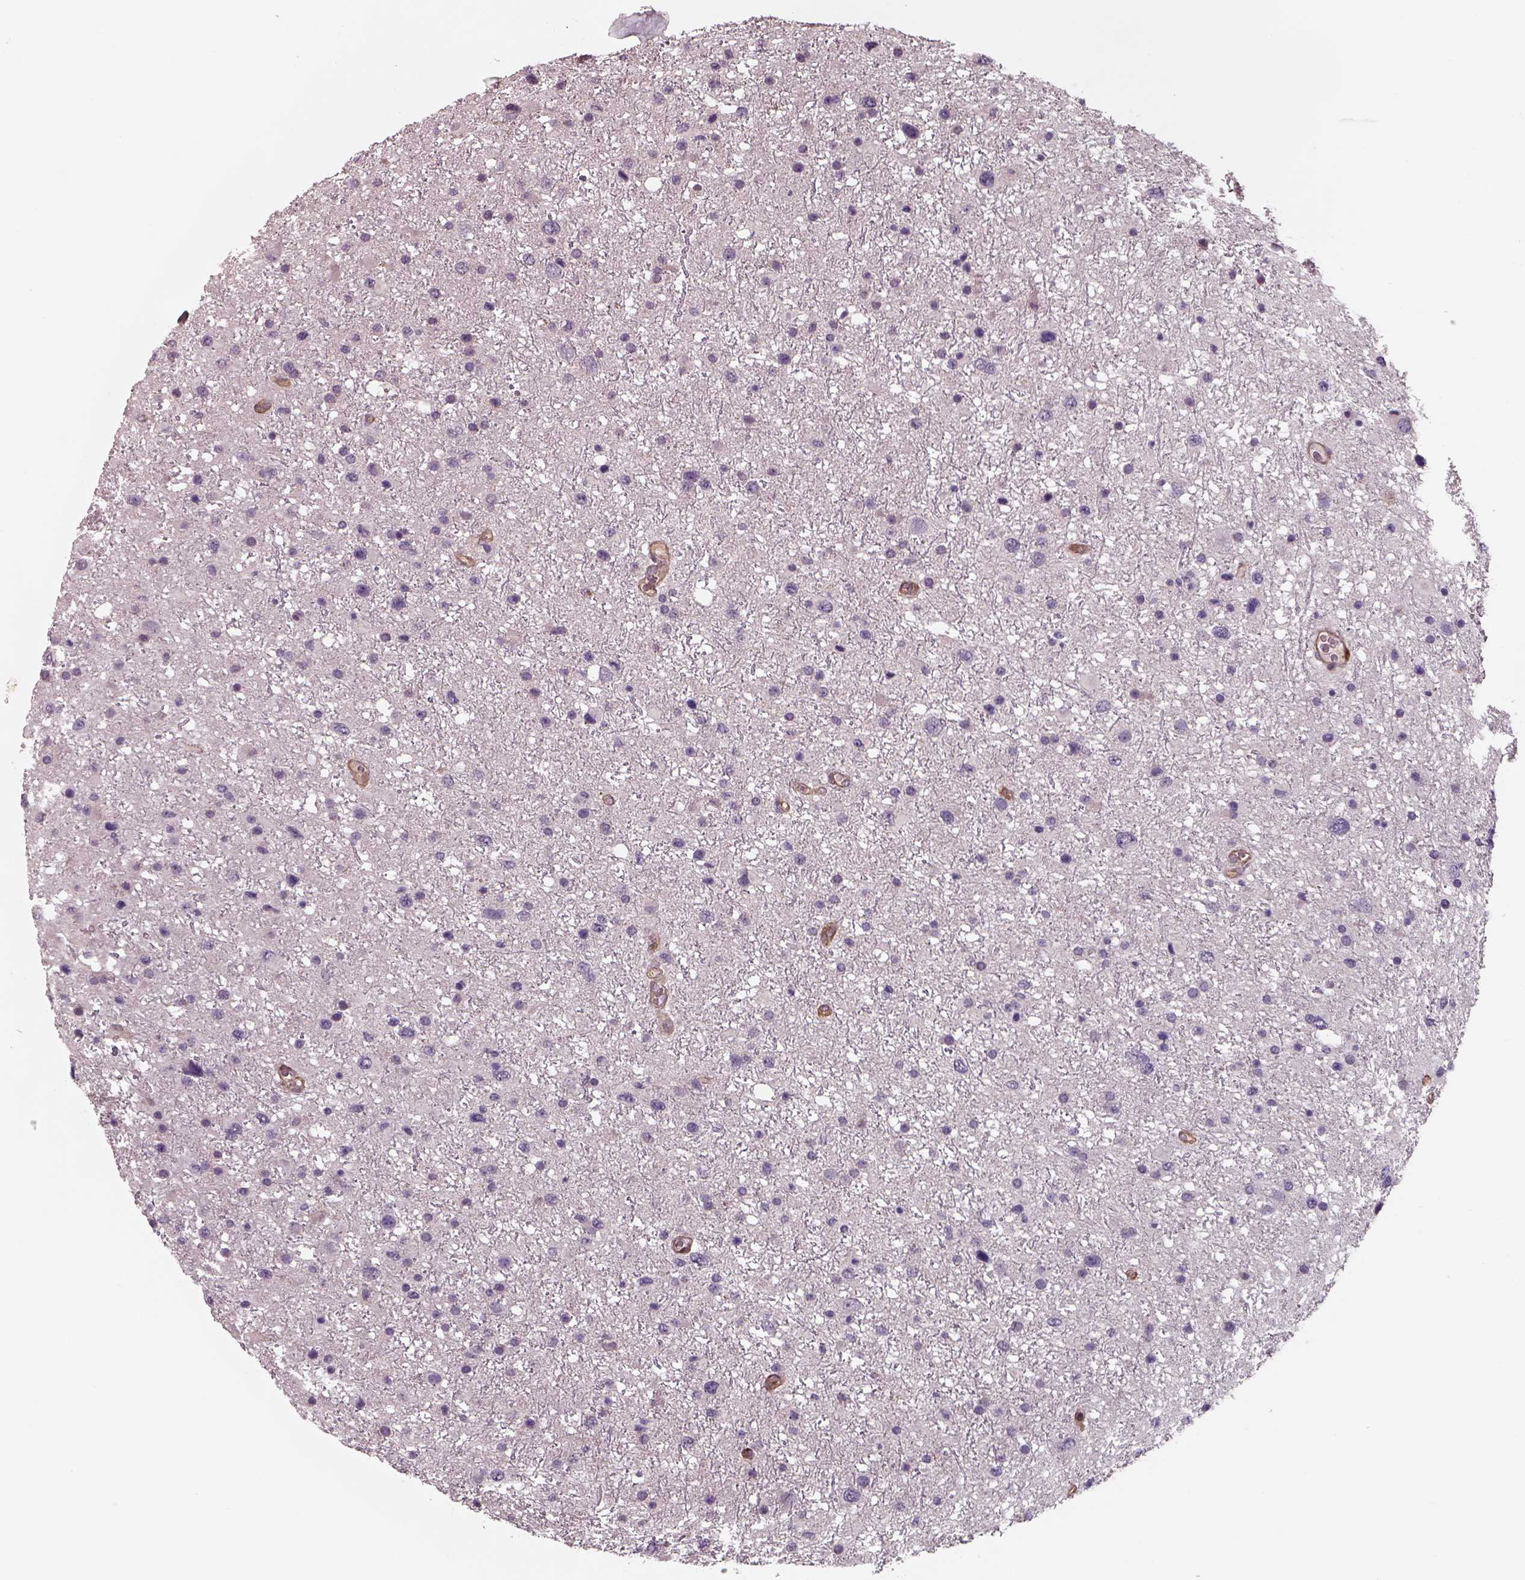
{"staining": {"intensity": "negative", "quantity": "none", "location": "none"}, "tissue": "glioma", "cell_type": "Tumor cells", "image_type": "cancer", "snomed": [{"axis": "morphology", "description": "Glioma, malignant, Low grade"}, {"axis": "topography", "description": "Brain"}], "caption": "Photomicrograph shows no significant protein staining in tumor cells of malignant low-grade glioma.", "gene": "ISYNA1", "patient": {"sex": "female", "age": 32}}